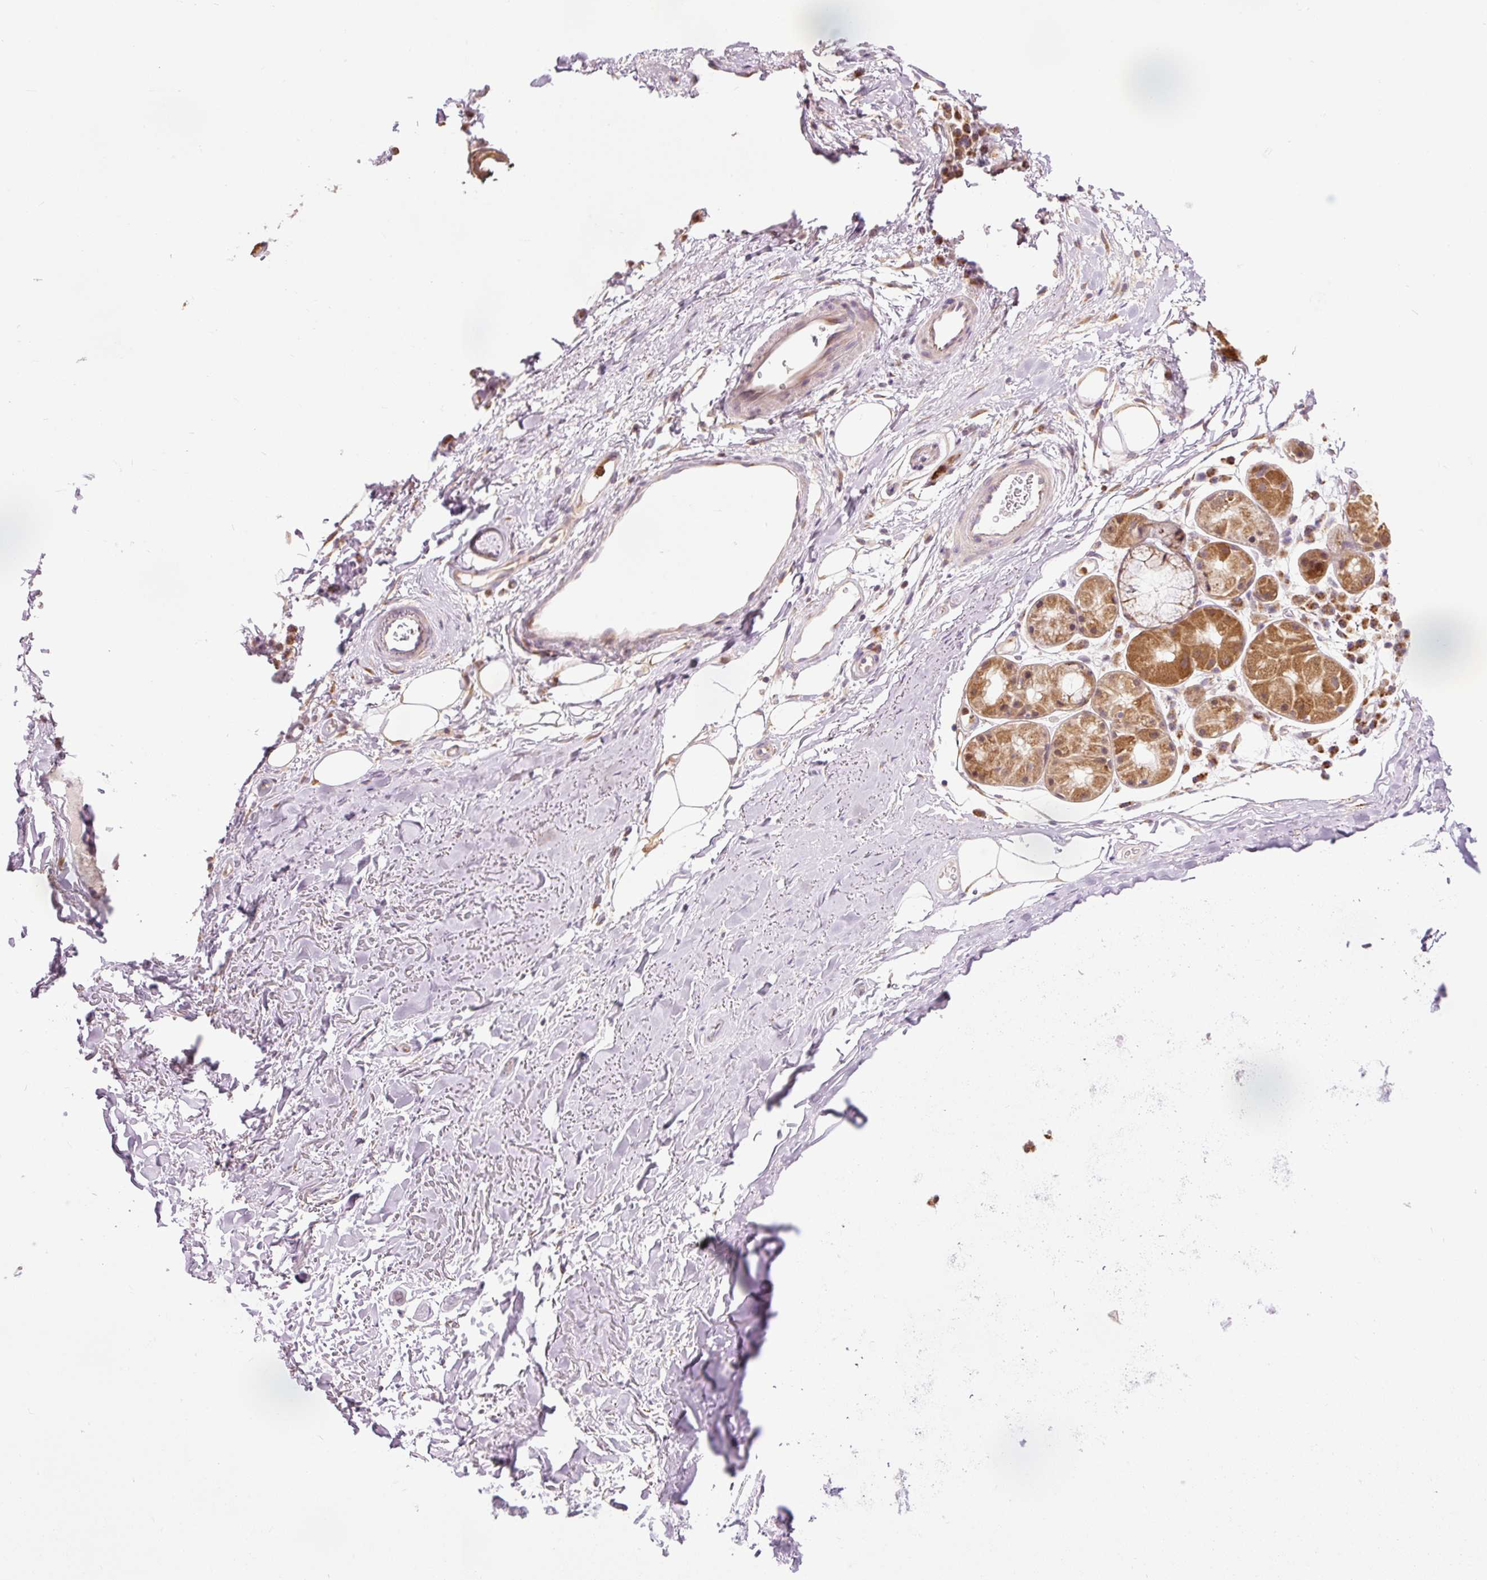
{"staining": {"intensity": "negative", "quantity": "none", "location": "none"}, "tissue": "adipose tissue", "cell_type": "Adipocytes", "image_type": "normal", "snomed": [{"axis": "morphology", "description": "Normal tissue, NOS"}, {"axis": "topography", "description": "Cartilage tissue"}], "caption": "Immunohistochemical staining of benign human adipose tissue shows no significant positivity in adipocytes.", "gene": "PRDX5", "patient": {"sex": "male", "age": 80}}